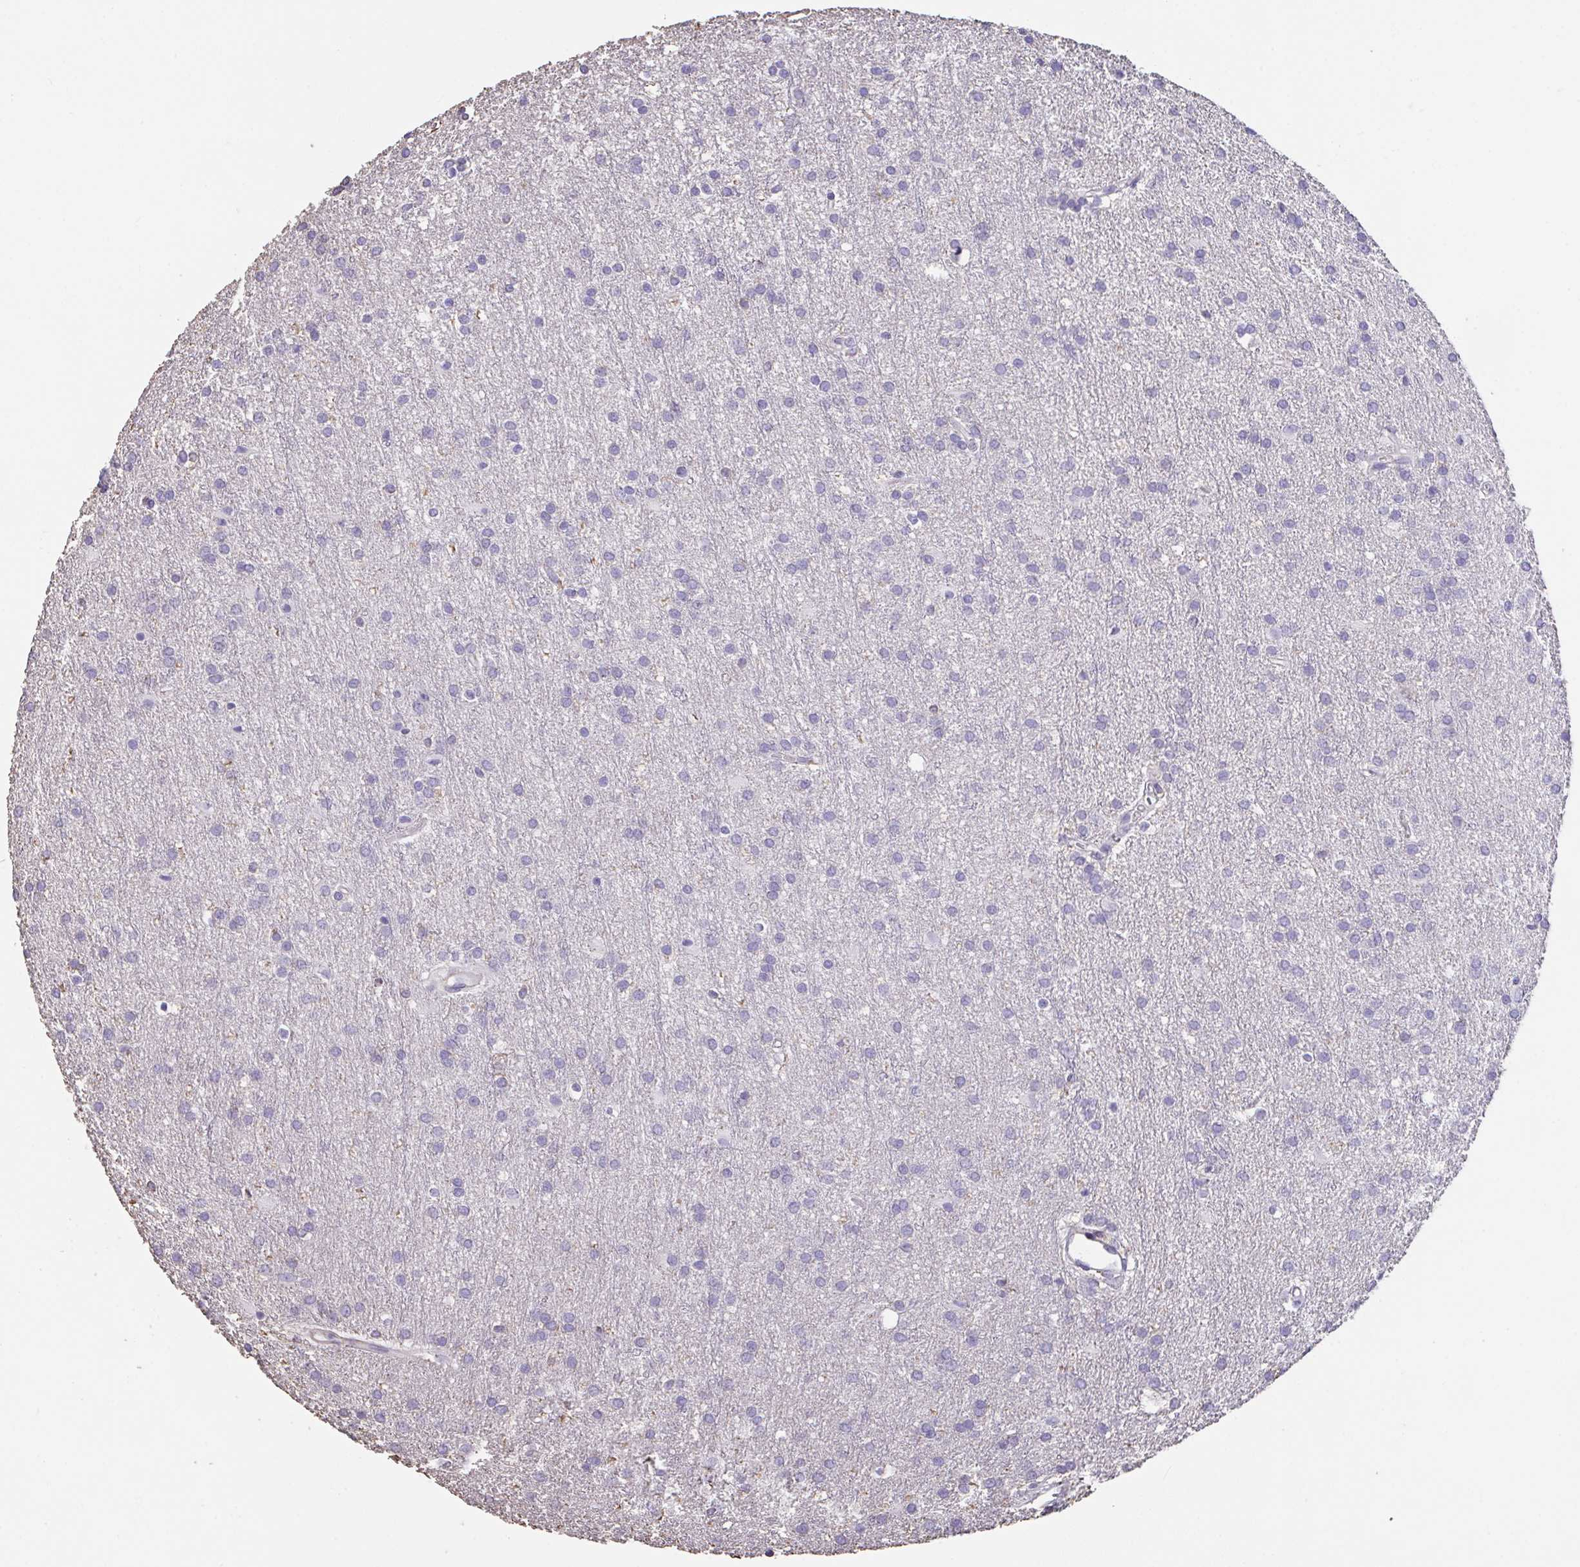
{"staining": {"intensity": "negative", "quantity": "none", "location": "none"}, "tissue": "glioma", "cell_type": "Tumor cells", "image_type": "cancer", "snomed": [{"axis": "morphology", "description": "Glioma, malignant, Low grade"}, {"axis": "topography", "description": "Brain"}], "caption": "This is a micrograph of IHC staining of low-grade glioma (malignant), which shows no expression in tumor cells.", "gene": "IL23R", "patient": {"sex": "female", "age": 32}}